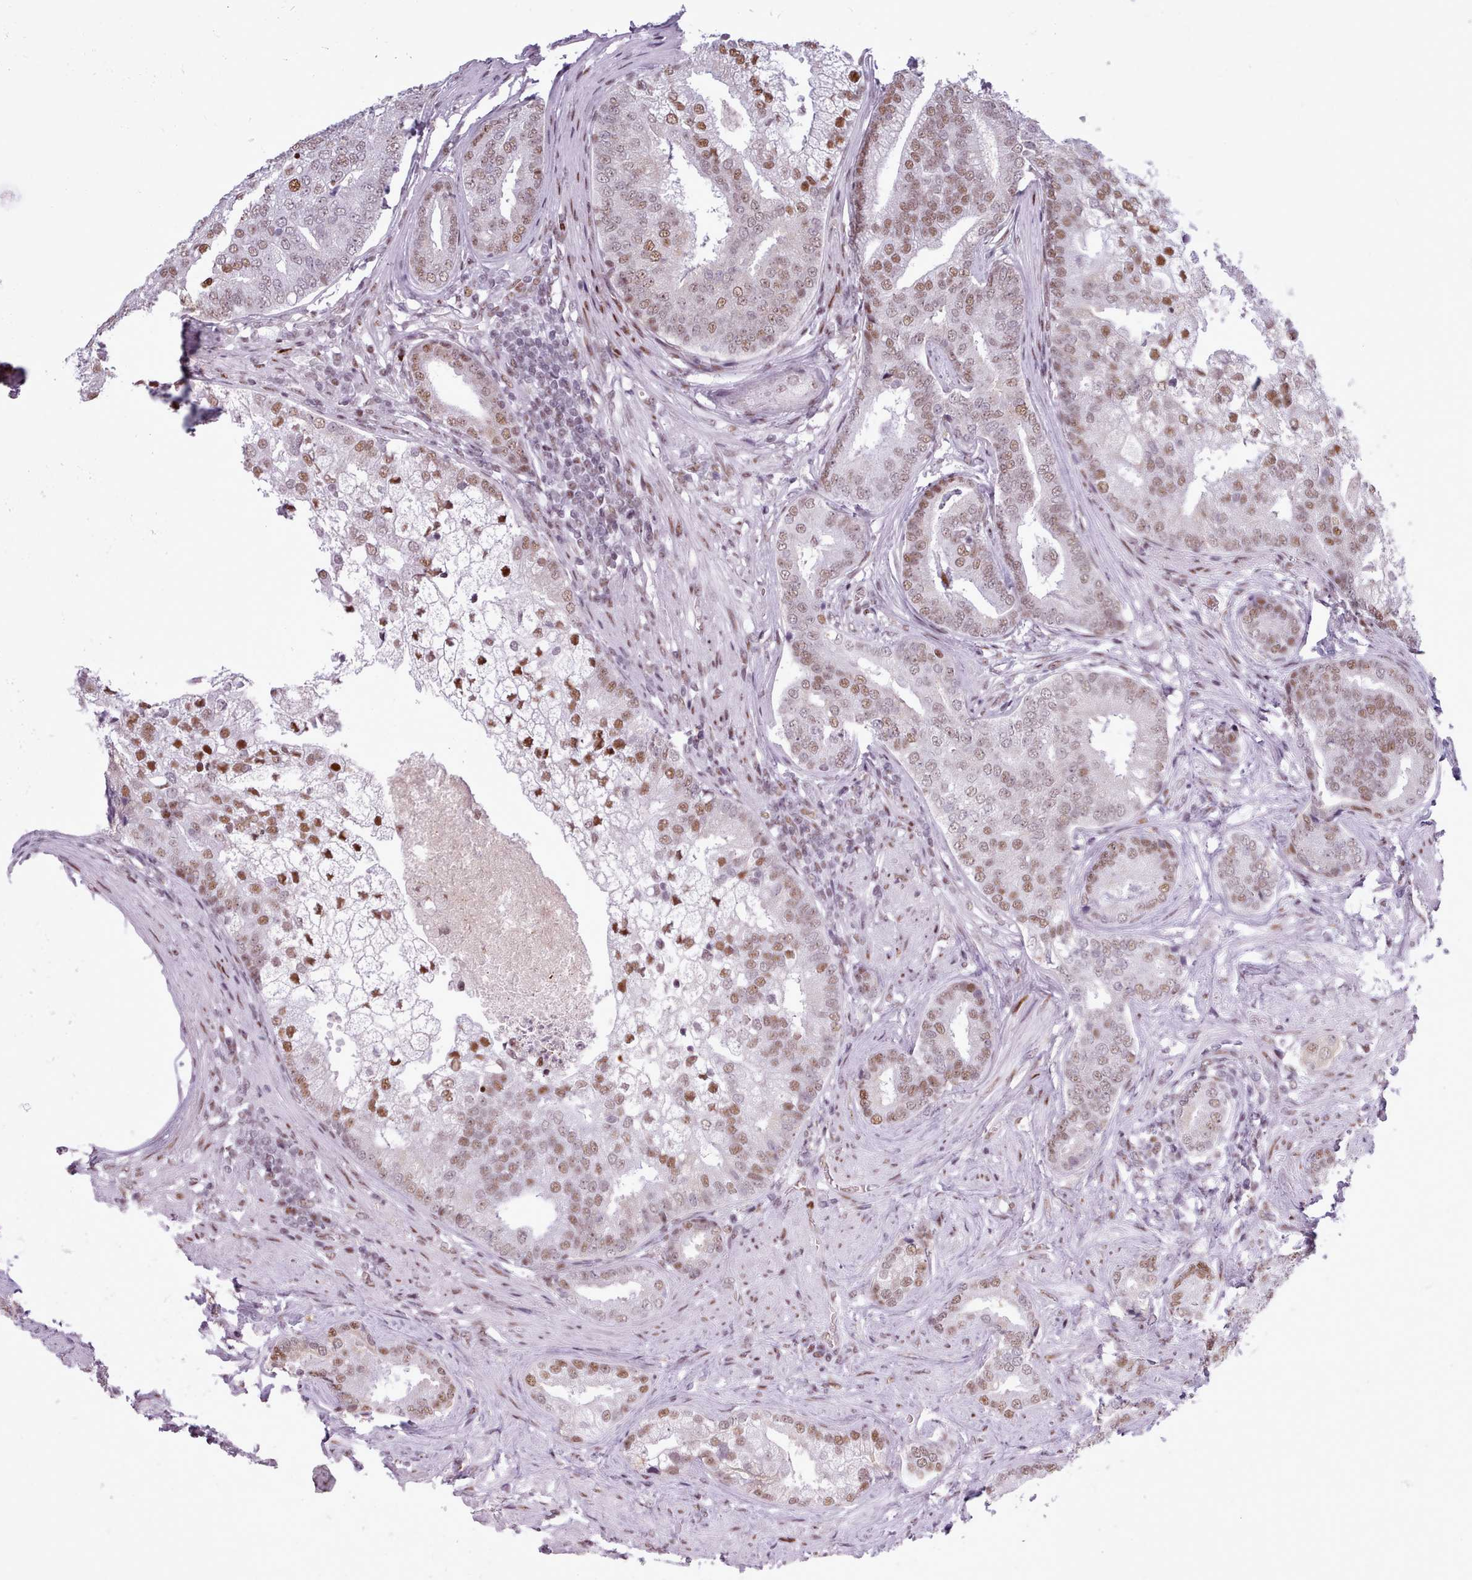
{"staining": {"intensity": "moderate", "quantity": ">75%", "location": "nuclear"}, "tissue": "prostate cancer", "cell_type": "Tumor cells", "image_type": "cancer", "snomed": [{"axis": "morphology", "description": "Adenocarcinoma, High grade"}, {"axis": "topography", "description": "Prostate"}], "caption": "Human prostate cancer (high-grade adenocarcinoma) stained with a protein marker shows moderate staining in tumor cells.", "gene": "SRSF4", "patient": {"sex": "male", "age": 55}}